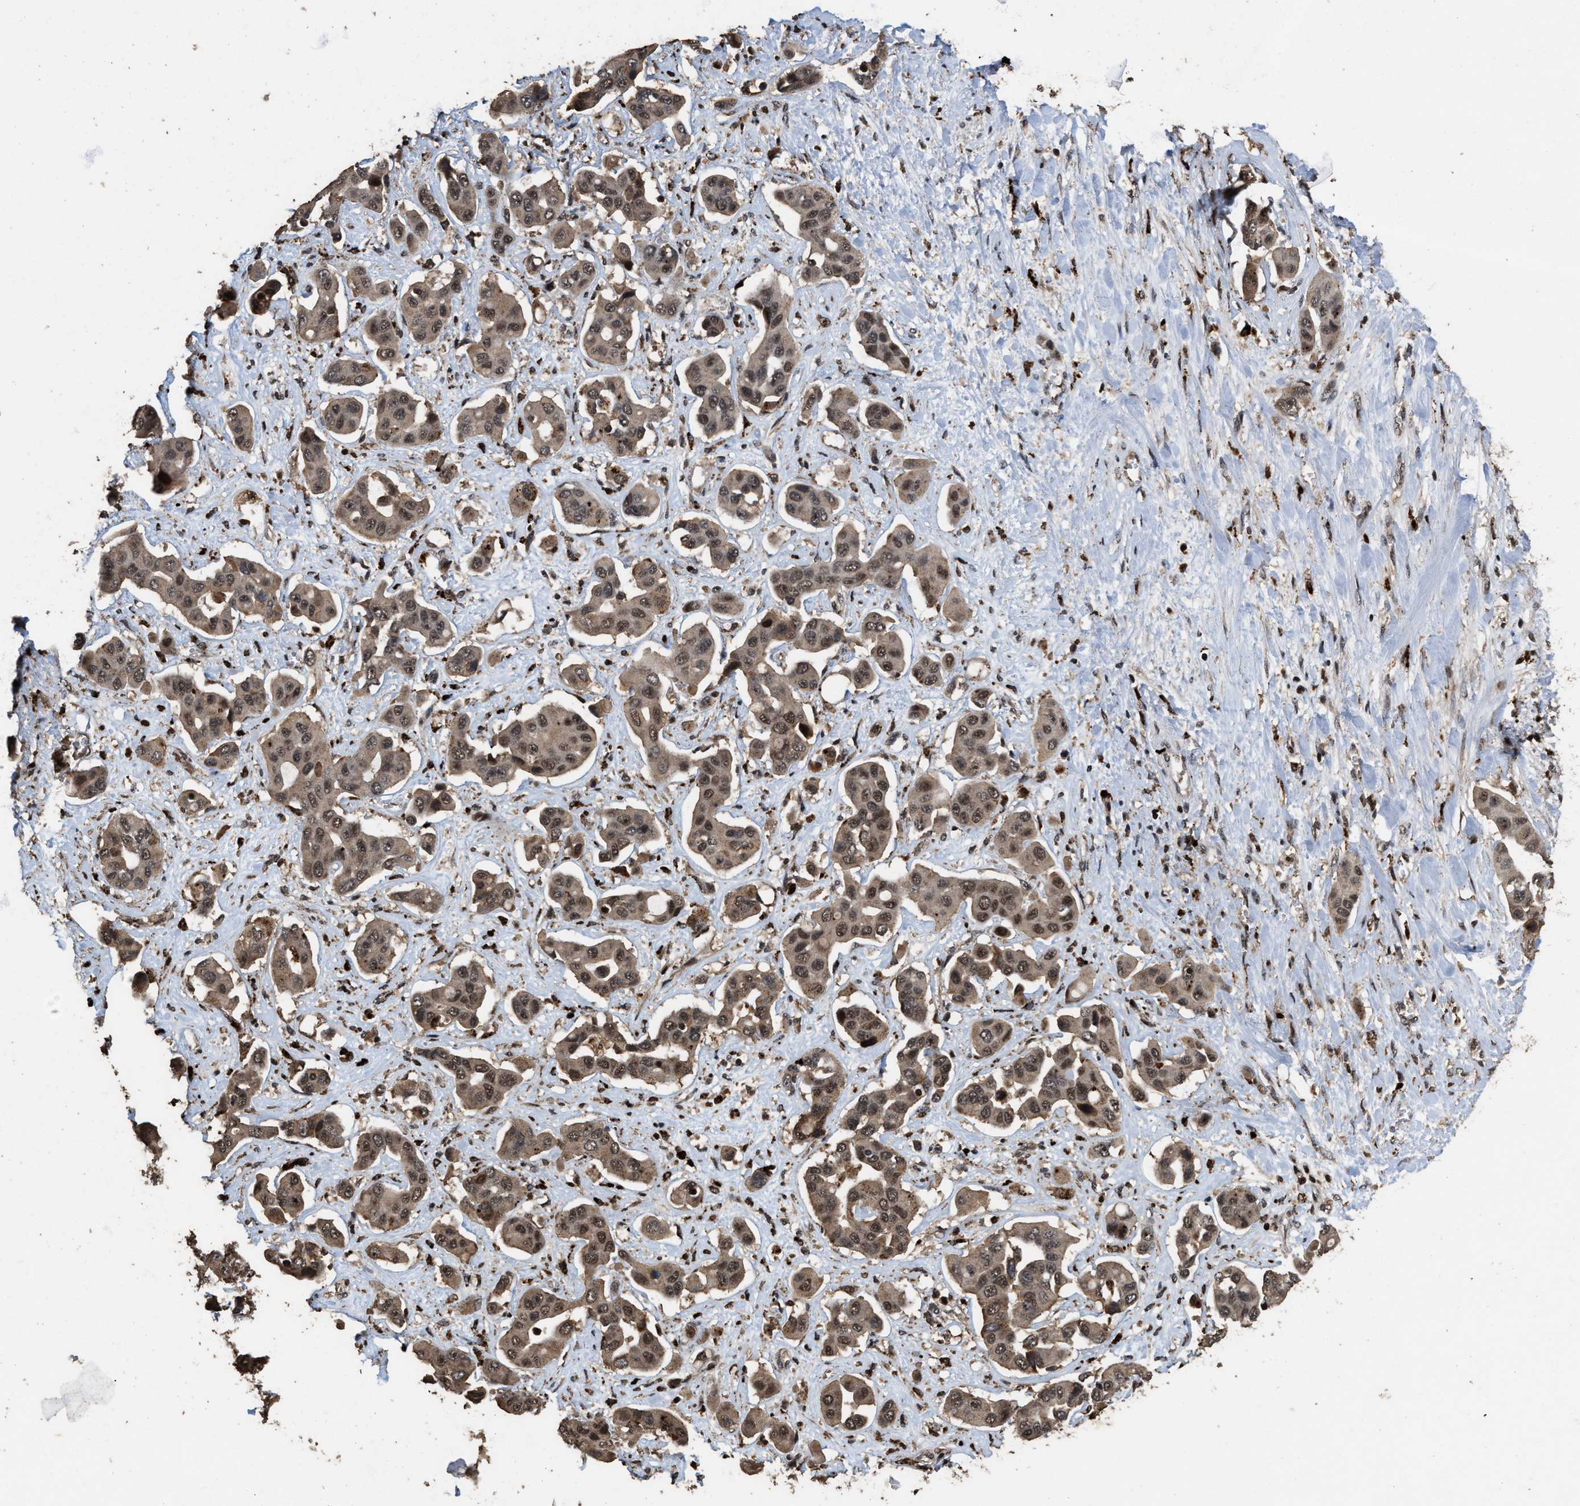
{"staining": {"intensity": "moderate", "quantity": ">75%", "location": "cytoplasmic/membranous,nuclear"}, "tissue": "liver cancer", "cell_type": "Tumor cells", "image_type": "cancer", "snomed": [{"axis": "morphology", "description": "Cholangiocarcinoma"}, {"axis": "topography", "description": "Liver"}], "caption": "Liver cholangiocarcinoma stained with immunohistochemistry (IHC) displays moderate cytoplasmic/membranous and nuclear expression in about >75% of tumor cells. The protein of interest is stained brown, and the nuclei are stained in blue (DAB IHC with brightfield microscopy, high magnification).", "gene": "HAUS6", "patient": {"sex": "female", "age": 52}}